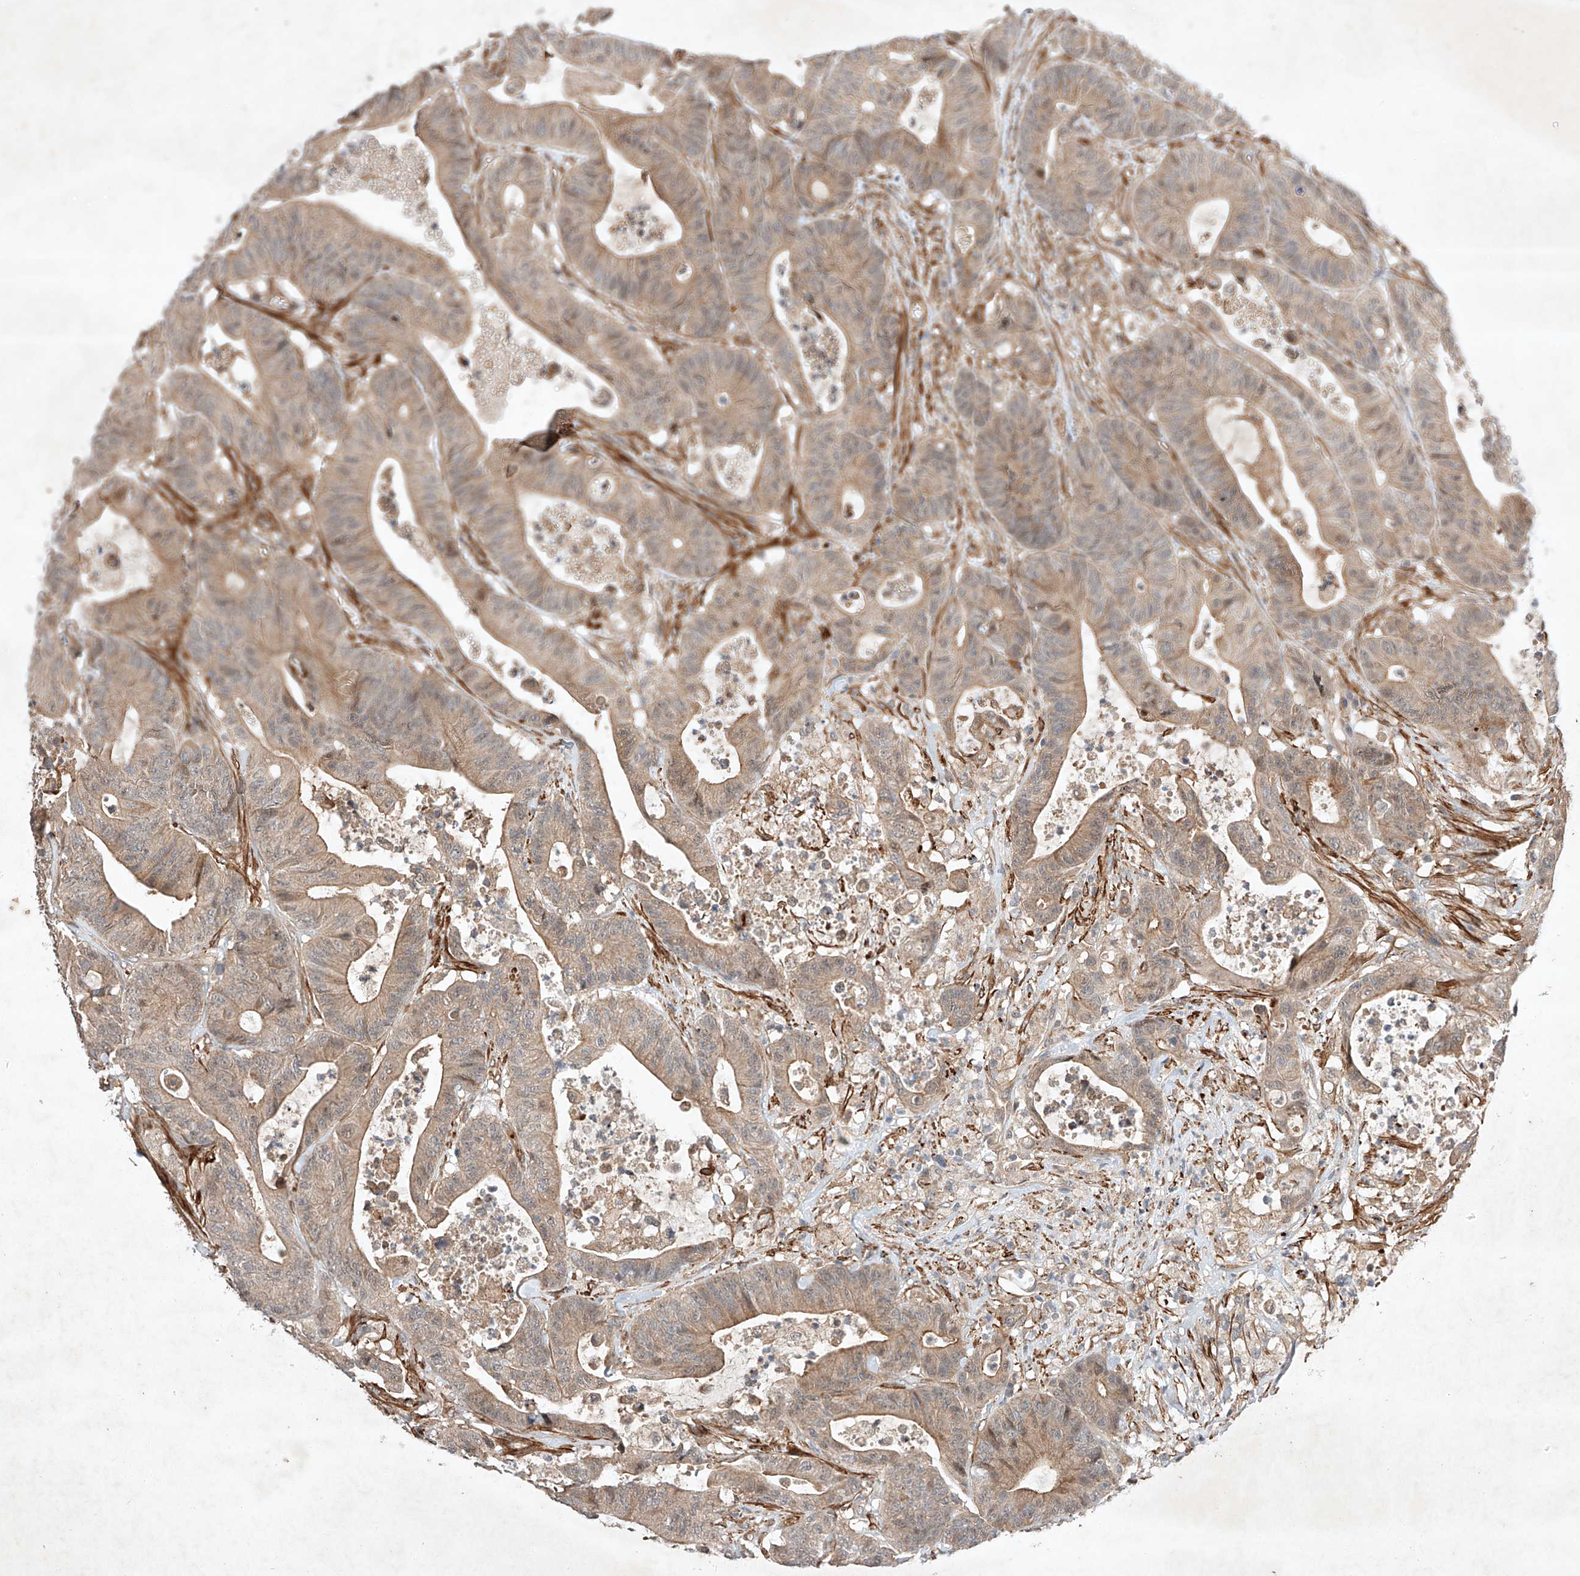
{"staining": {"intensity": "moderate", "quantity": "25%-75%", "location": "cytoplasmic/membranous"}, "tissue": "colorectal cancer", "cell_type": "Tumor cells", "image_type": "cancer", "snomed": [{"axis": "morphology", "description": "Adenocarcinoma, NOS"}, {"axis": "topography", "description": "Colon"}], "caption": "Tumor cells display medium levels of moderate cytoplasmic/membranous positivity in about 25%-75% of cells in colorectal cancer (adenocarcinoma).", "gene": "ARHGAP33", "patient": {"sex": "female", "age": 84}}